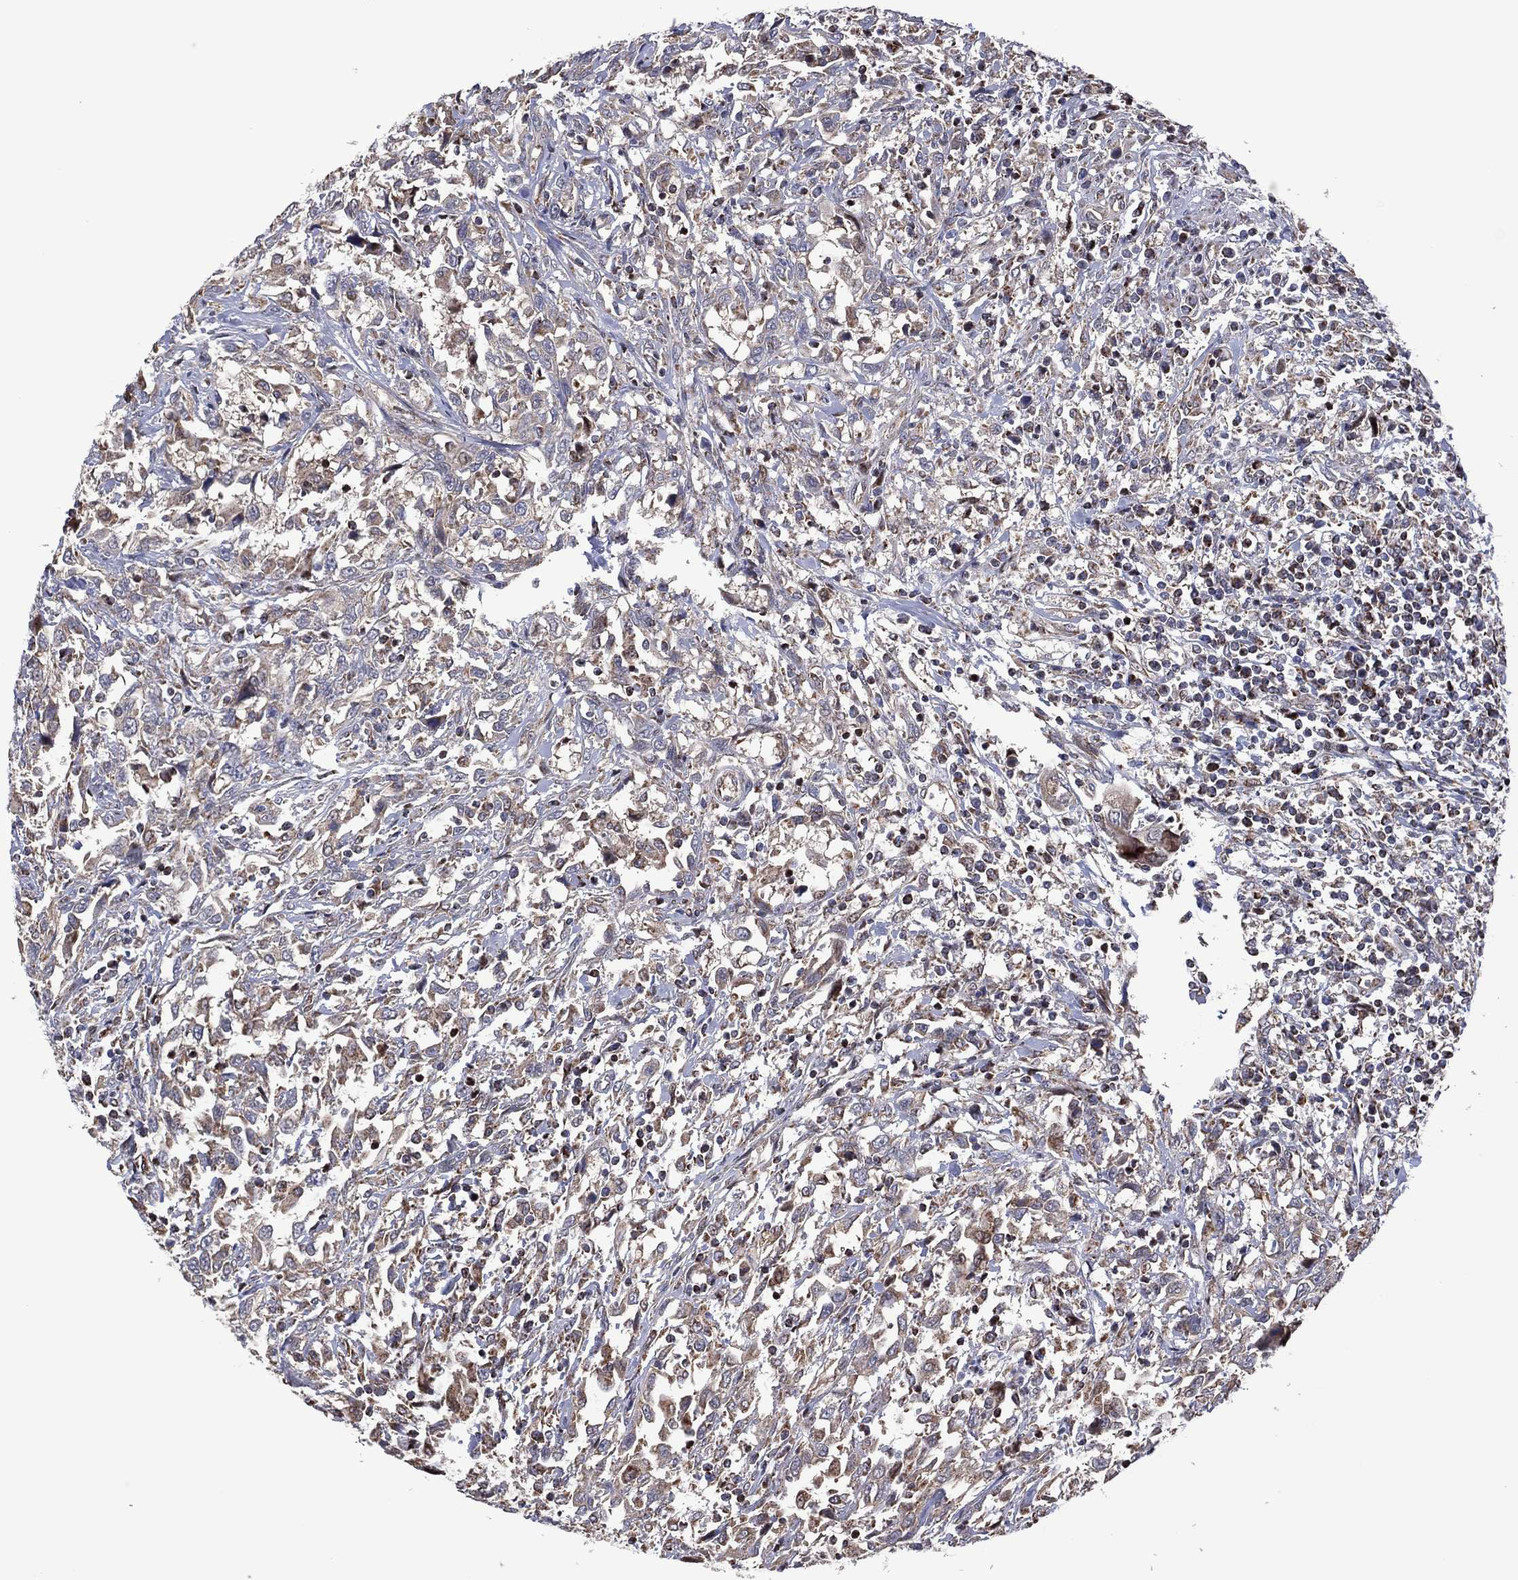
{"staining": {"intensity": "negative", "quantity": "none", "location": "none"}, "tissue": "urothelial cancer", "cell_type": "Tumor cells", "image_type": "cancer", "snomed": [{"axis": "morphology", "description": "Urothelial carcinoma, NOS"}, {"axis": "morphology", "description": "Urothelial carcinoma, High grade"}, {"axis": "topography", "description": "Urinary bladder"}], "caption": "An immunohistochemistry image of high-grade urothelial carcinoma is shown. There is no staining in tumor cells of high-grade urothelial carcinoma.", "gene": "PIDD1", "patient": {"sex": "female", "age": 64}}